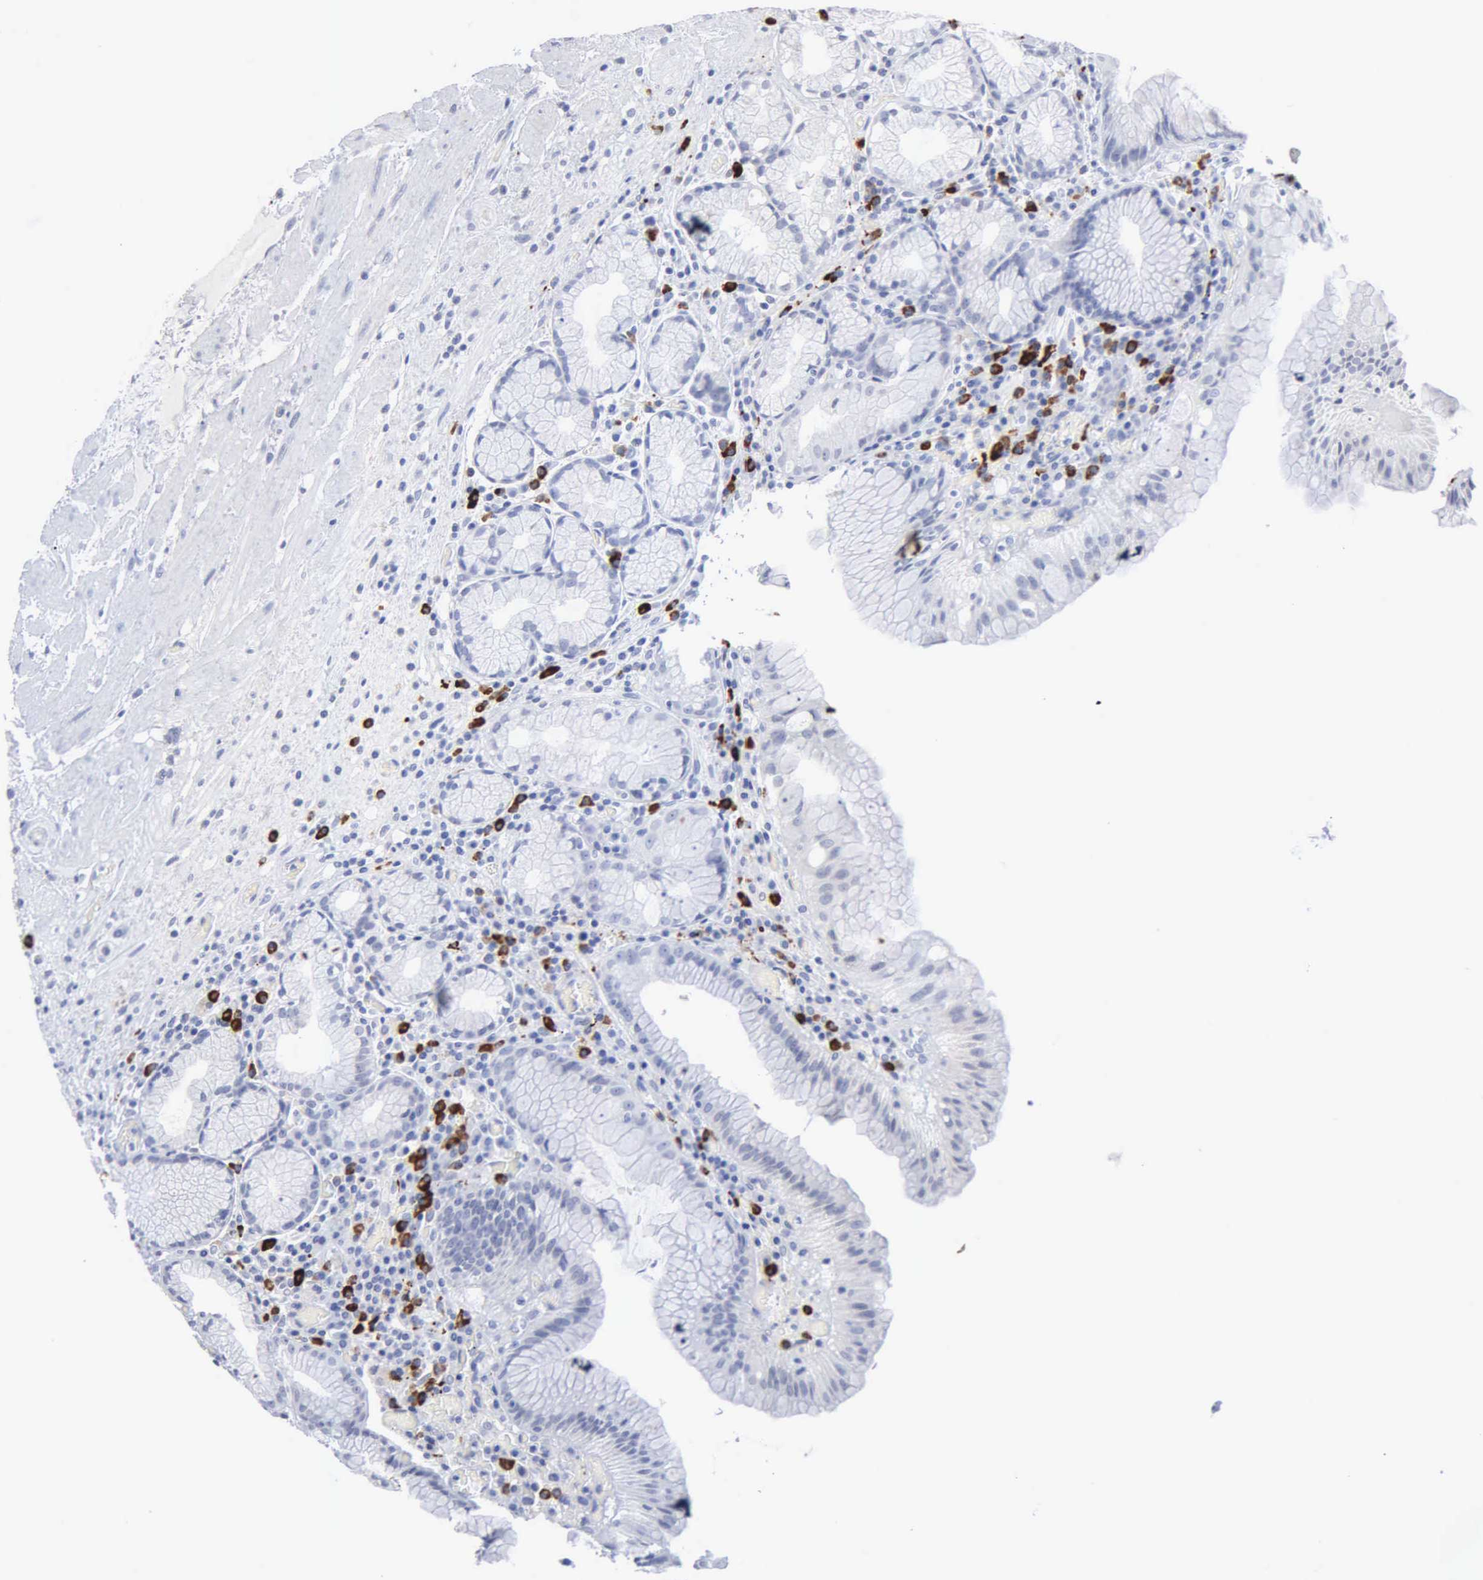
{"staining": {"intensity": "negative", "quantity": "none", "location": "none"}, "tissue": "stomach", "cell_type": "Glandular cells", "image_type": "normal", "snomed": [{"axis": "morphology", "description": "Normal tissue, NOS"}, {"axis": "topography", "description": "Stomach, lower"}, {"axis": "topography", "description": "Duodenum"}], "caption": "Immunohistochemistry micrograph of benign stomach: human stomach stained with DAB shows no significant protein expression in glandular cells. (Brightfield microscopy of DAB IHC at high magnification).", "gene": "ASPHD2", "patient": {"sex": "male", "age": 84}}